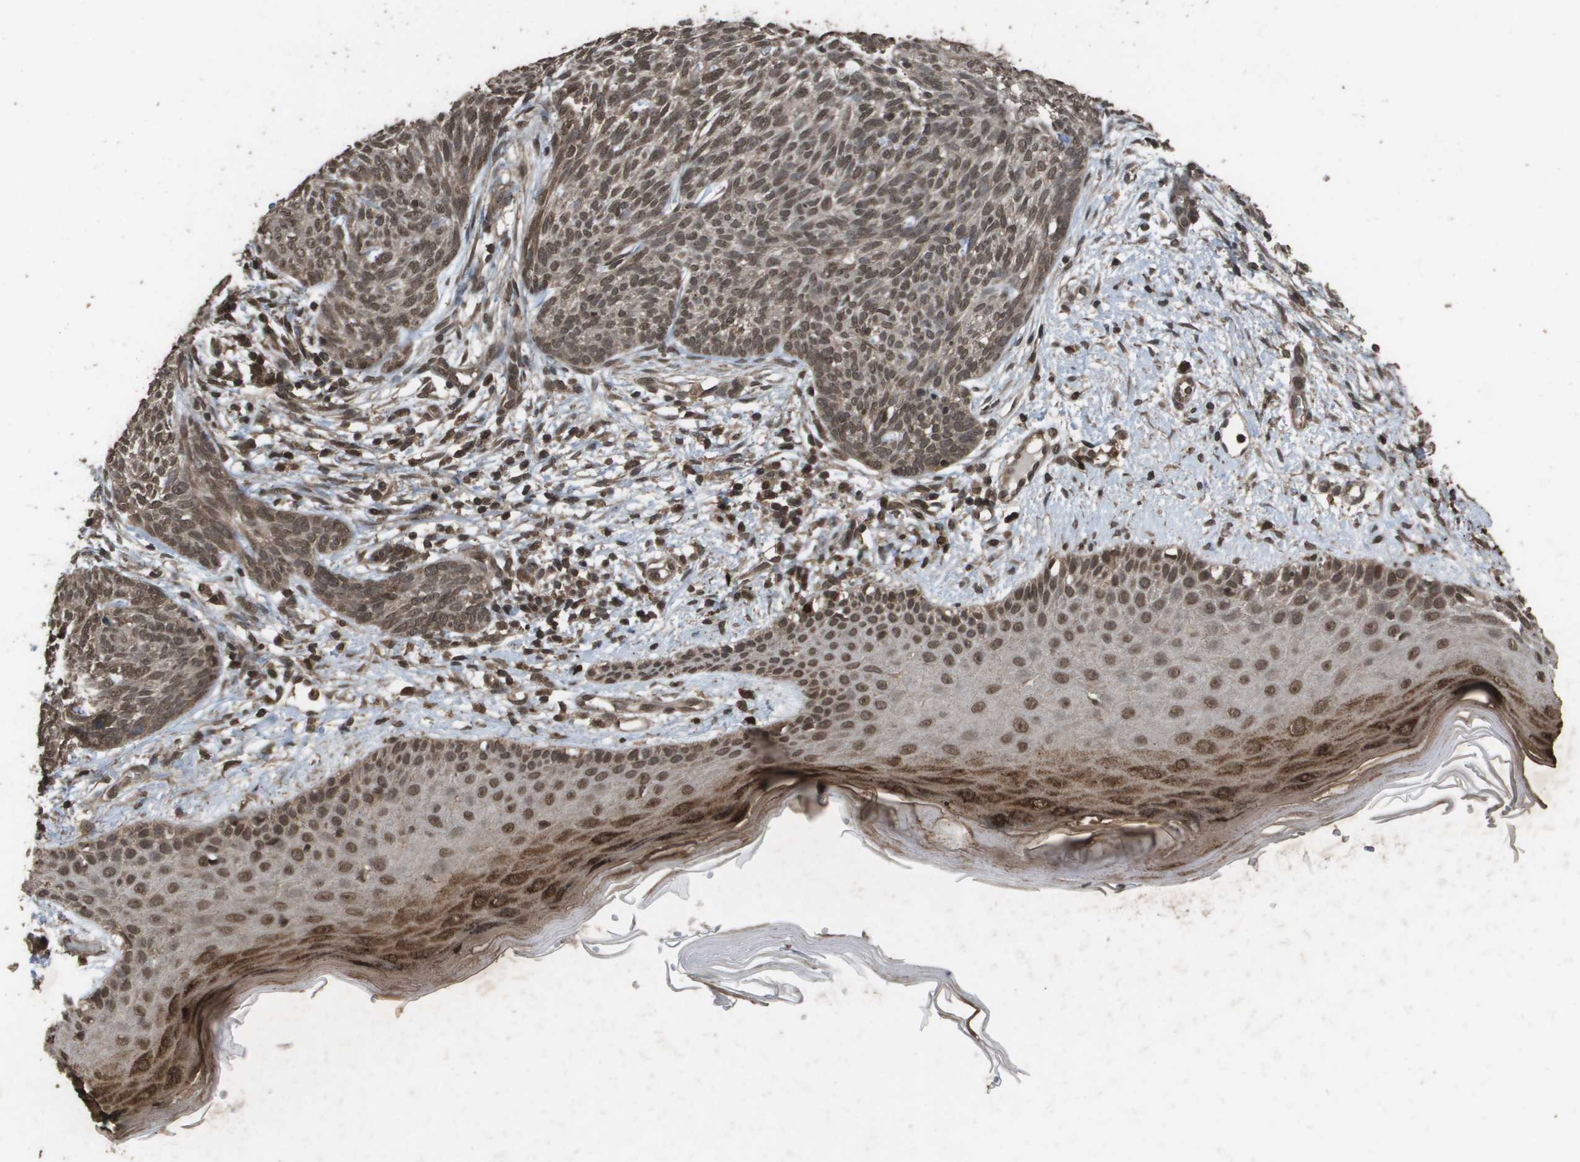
{"staining": {"intensity": "moderate", "quantity": ">75%", "location": "nuclear"}, "tissue": "skin cancer", "cell_type": "Tumor cells", "image_type": "cancer", "snomed": [{"axis": "morphology", "description": "Basal cell carcinoma"}, {"axis": "topography", "description": "Skin"}], "caption": "This micrograph exhibits IHC staining of basal cell carcinoma (skin), with medium moderate nuclear staining in about >75% of tumor cells.", "gene": "AXIN2", "patient": {"sex": "female", "age": 59}}